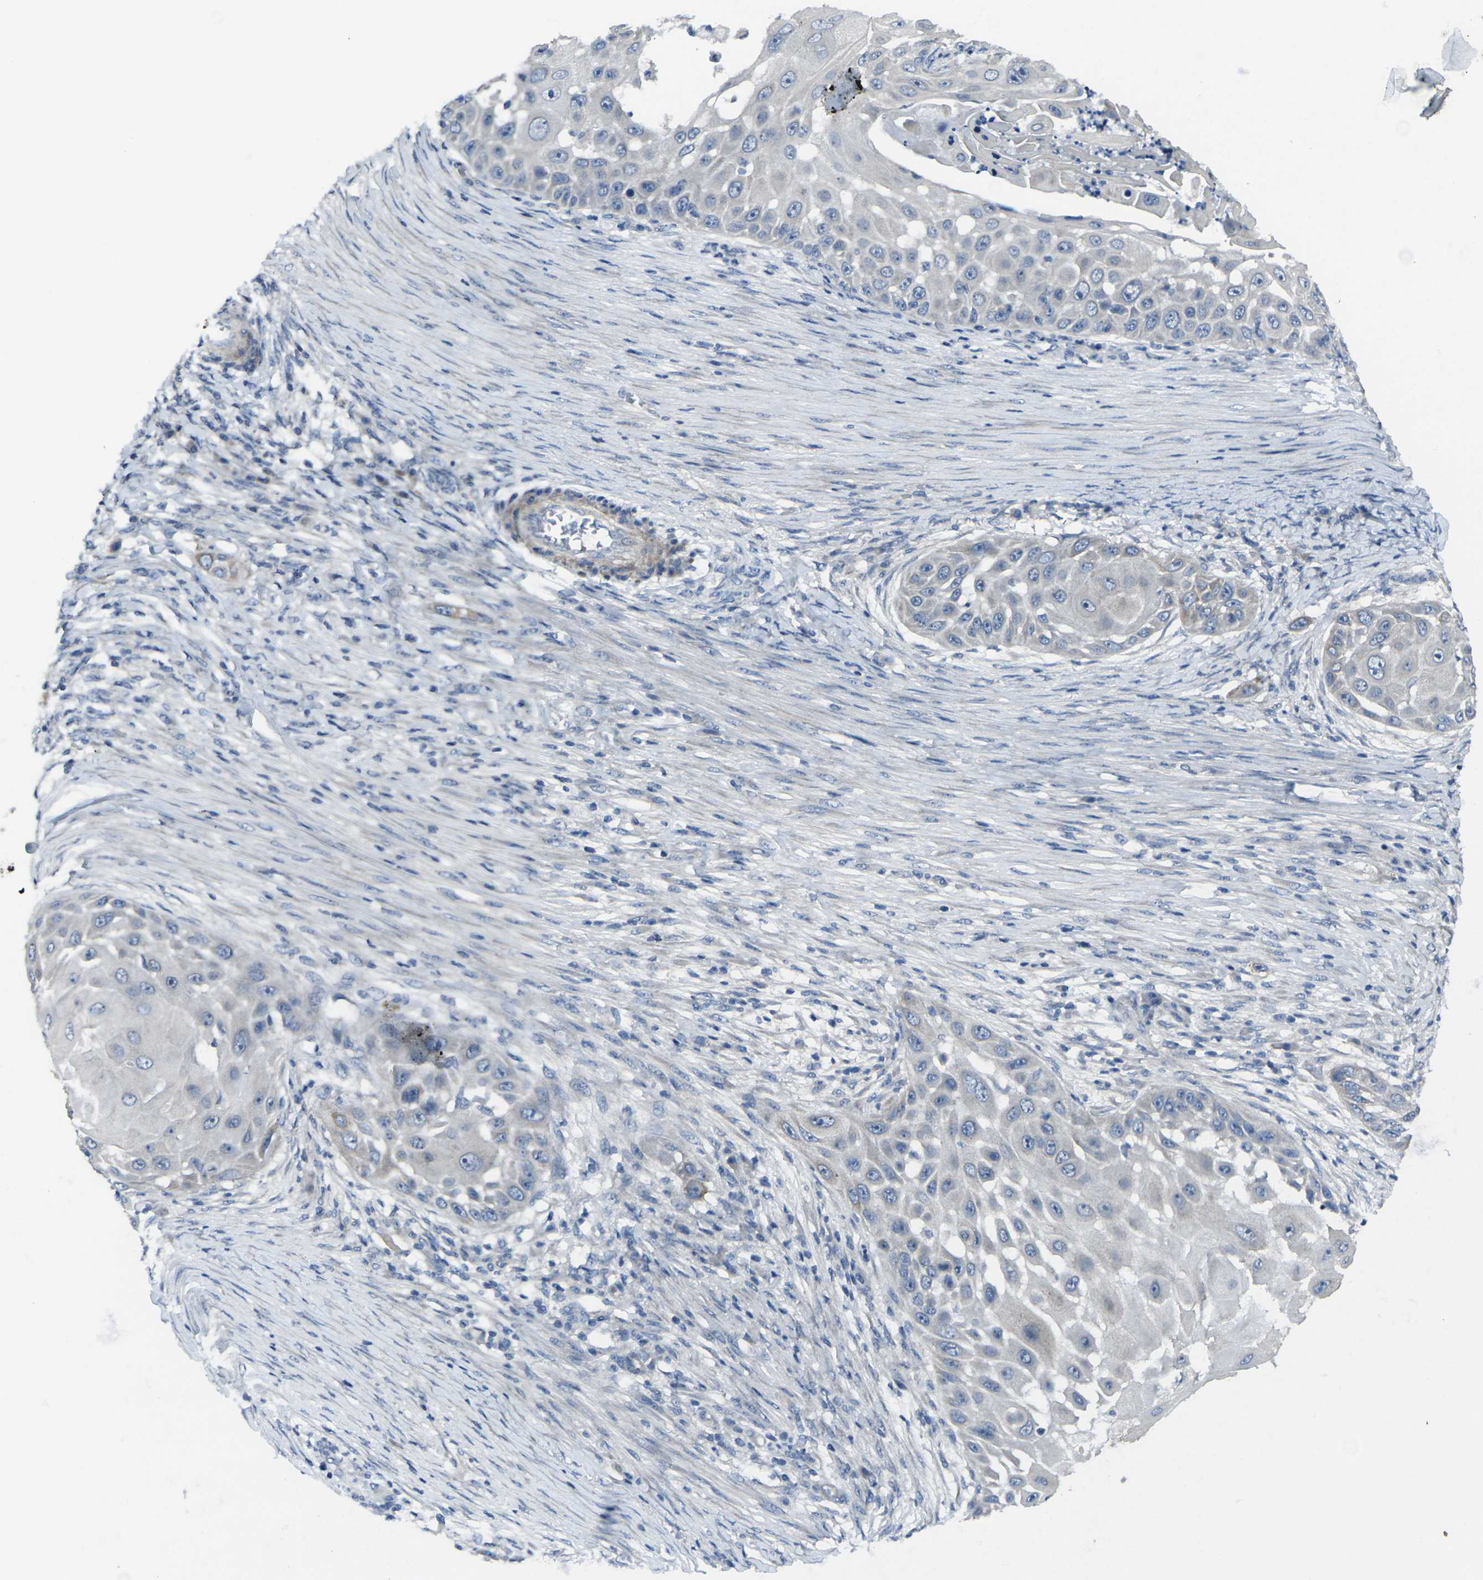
{"staining": {"intensity": "negative", "quantity": "none", "location": "none"}, "tissue": "skin cancer", "cell_type": "Tumor cells", "image_type": "cancer", "snomed": [{"axis": "morphology", "description": "Squamous cell carcinoma, NOS"}, {"axis": "topography", "description": "Skin"}], "caption": "Skin cancer (squamous cell carcinoma) was stained to show a protein in brown. There is no significant positivity in tumor cells.", "gene": "CCR10", "patient": {"sex": "female", "age": 44}}